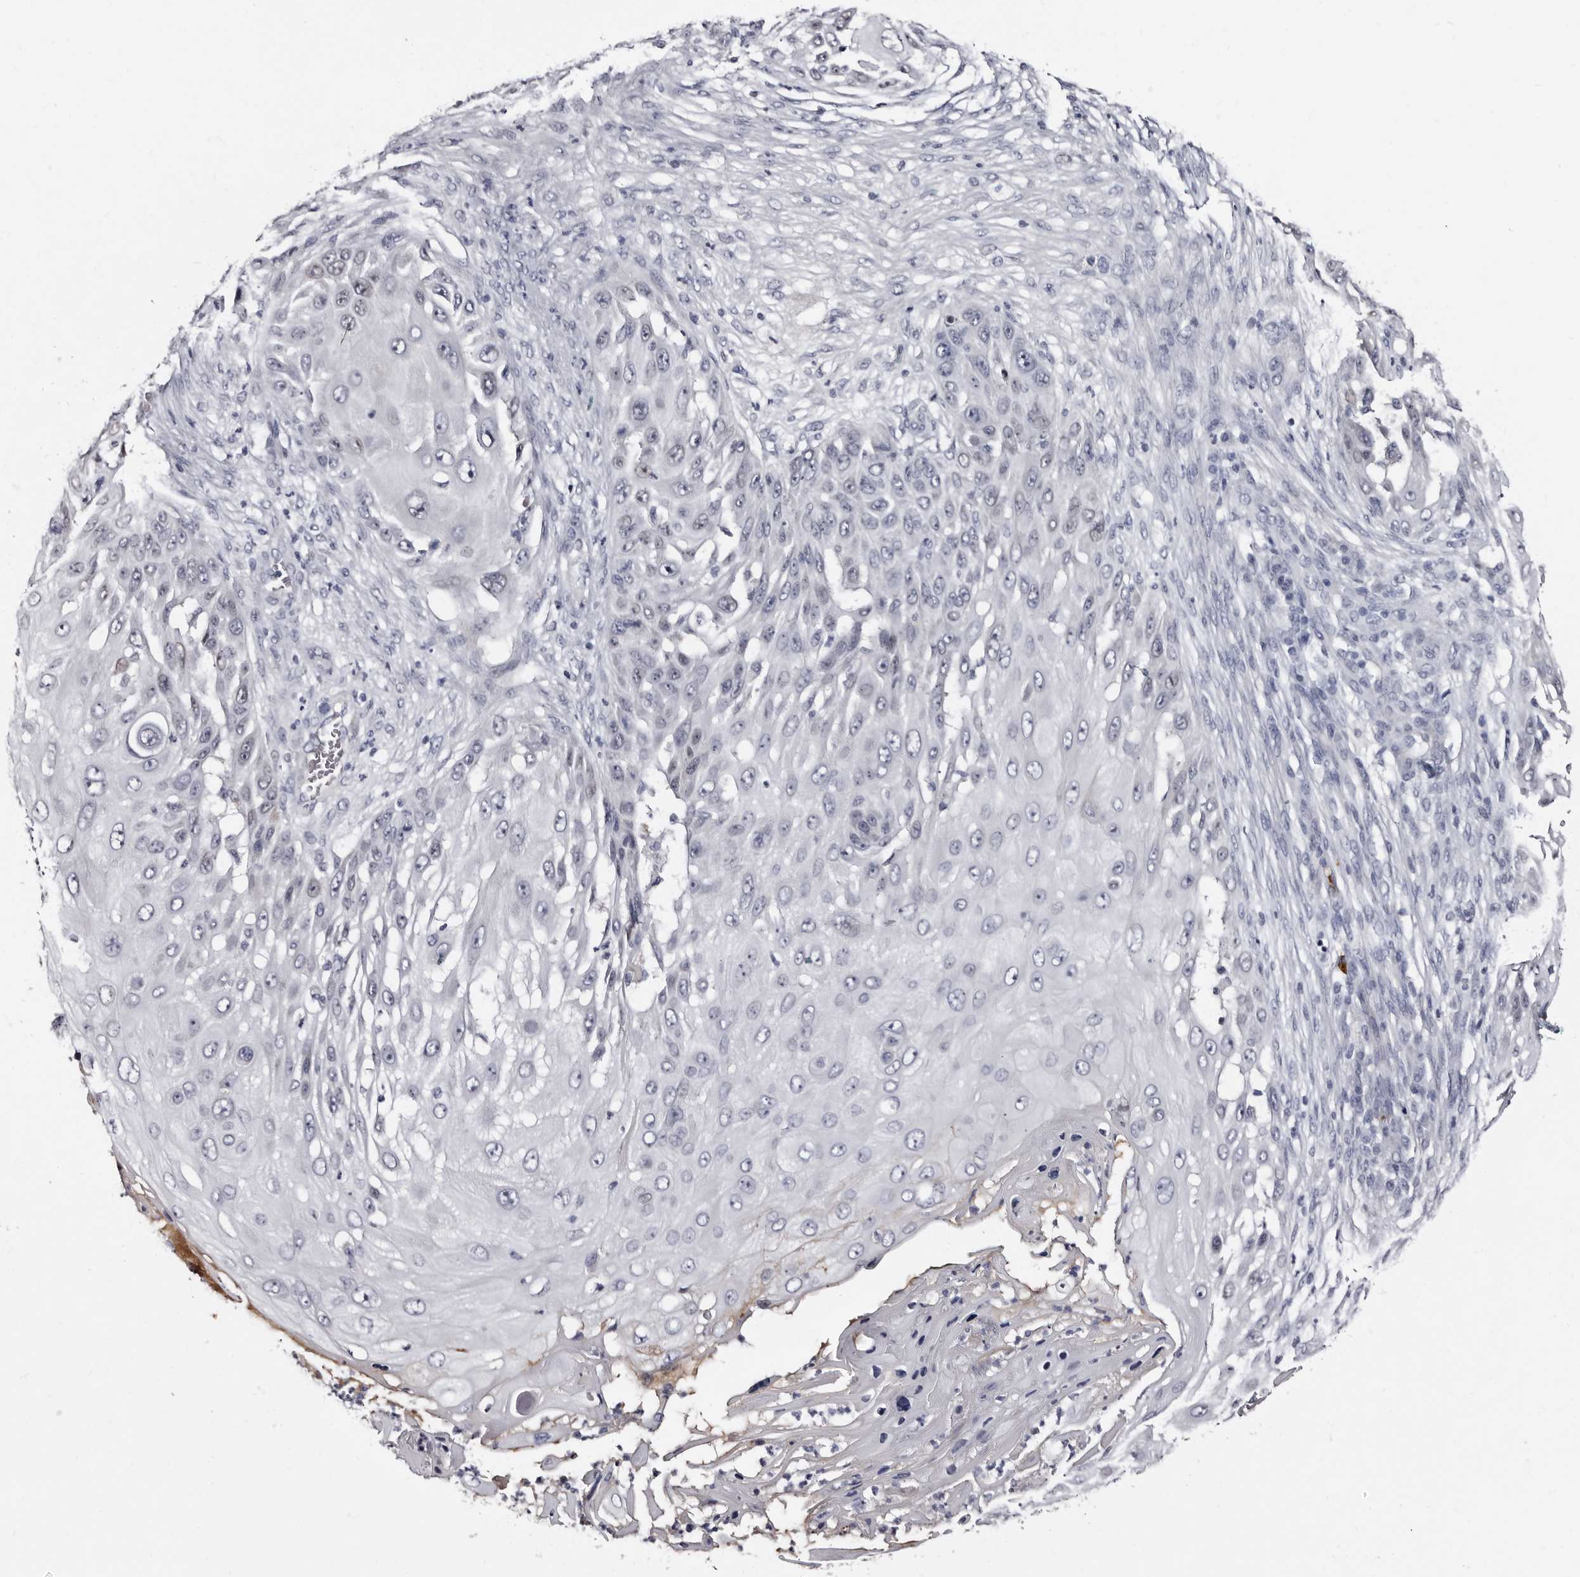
{"staining": {"intensity": "negative", "quantity": "none", "location": "none"}, "tissue": "skin cancer", "cell_type": "Tumor cells", "image_type": "cancer", "snomed": [{"axis": "morphology", "description": "Squamous cell carcinoma, NOS"}, {"axis": "topography", "description": "Skin"}], "caption": "DAB immunohistochemical staining of skin cancer displays no significant expression in tumor cells. (Brightfield microscopy of DAB (3,3'-diaminobenzidine) IHC at high magnification).", "gene": "TBC1D22B", "patient": {"sex": "female", "age": 44}}